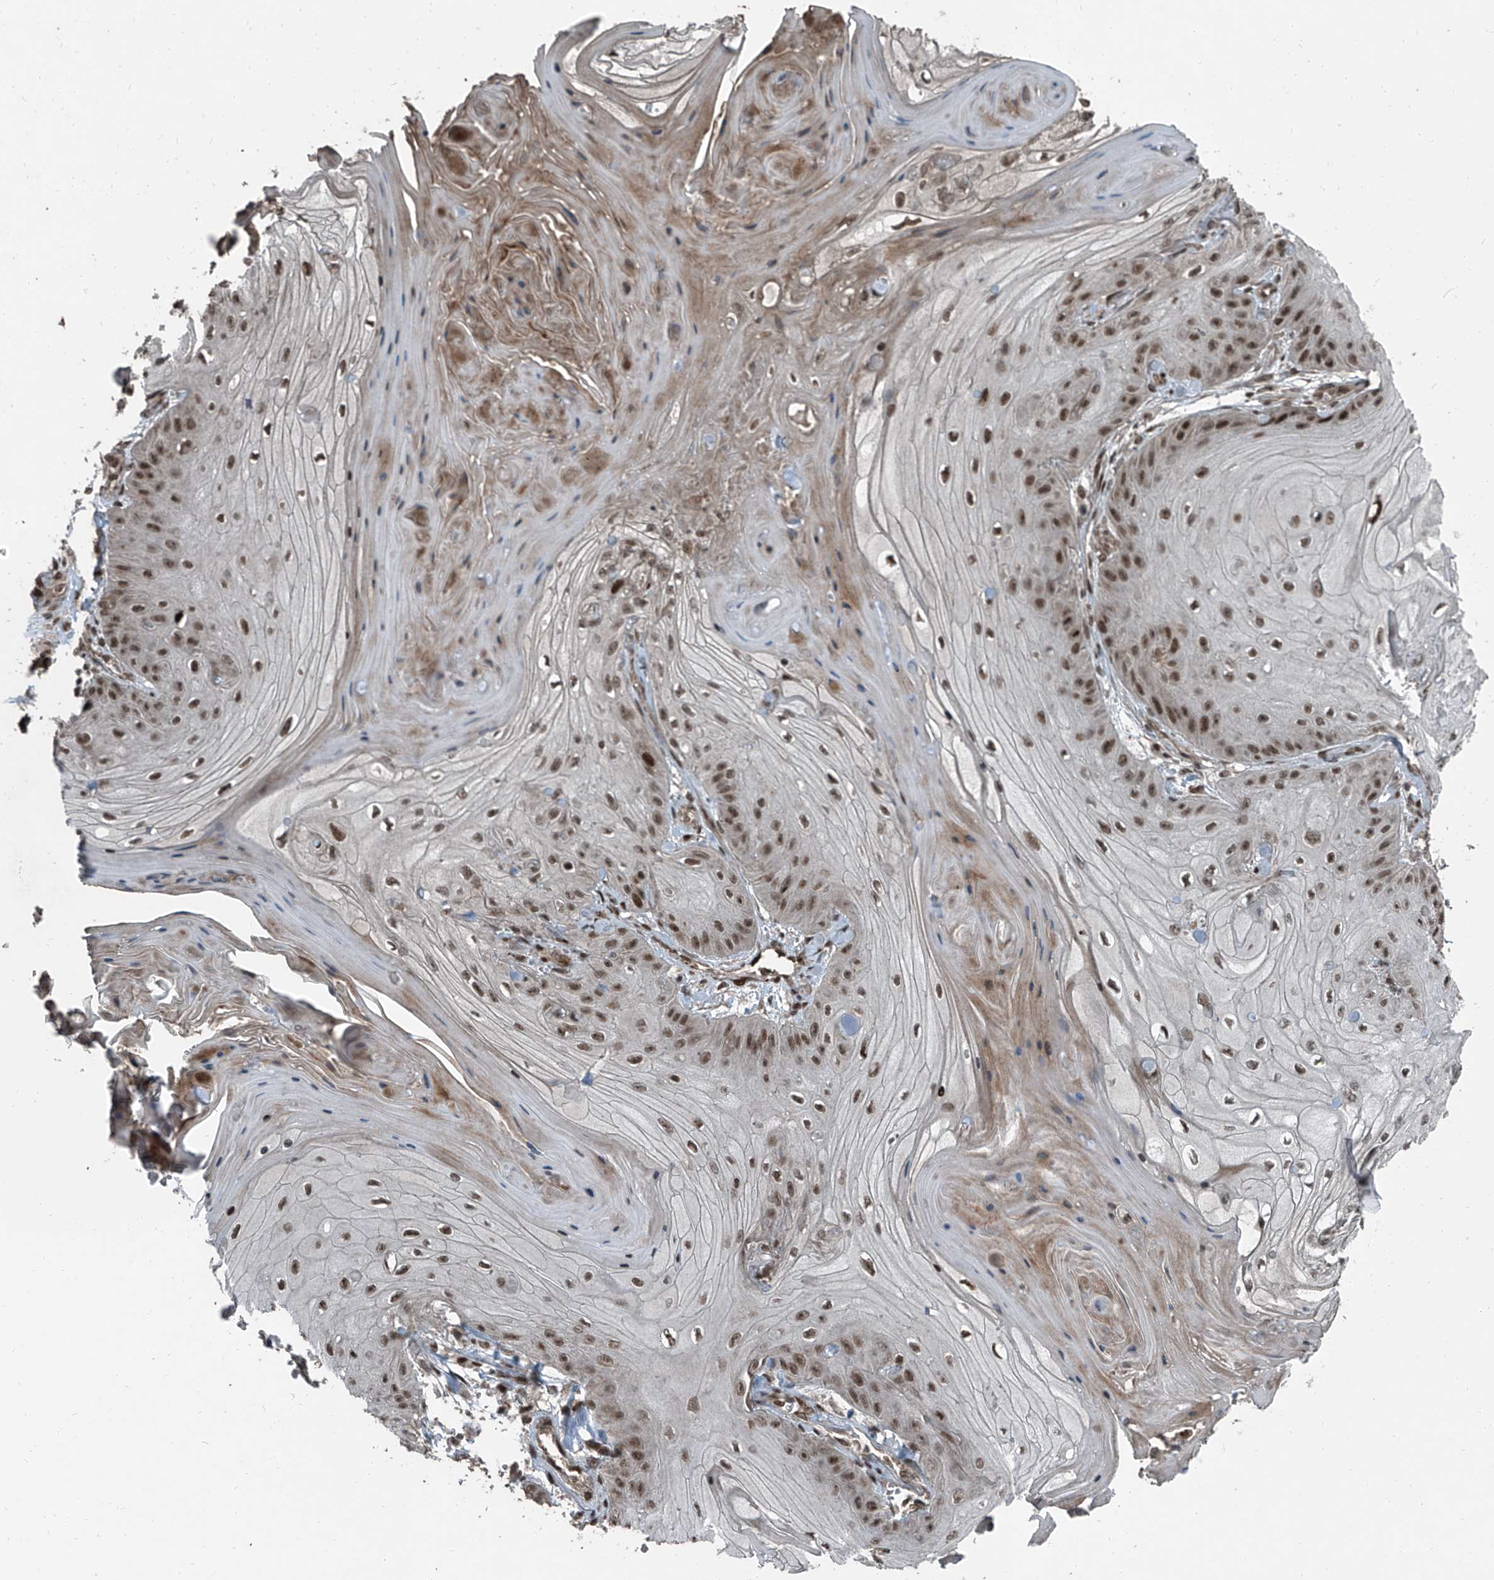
{"staining": {"intensity": "moderate", "quantity": ">75%", "location": "nuclear"}, "tissue": "skin cancer", "cell_type": "Tumor cells", "image_type": "cancer", "snomed": [{"axis": "morphology", "description": "Squamous cell carcinoma, NOS"}, {"axis": "topography", "description": "Skin"}], "caption": "Immunohistochemistry of skin cancer (squamous cell carcinoma) displays medium levels of moderate nuclear positivity in about >75% of tumor cells. (DAB (3,3'-diaminobenzidine) IHC, brown staining for protein, blue staining for nuclei).", "gene": "ZNF570", "patient": {"sex": "male", "age": 74}}